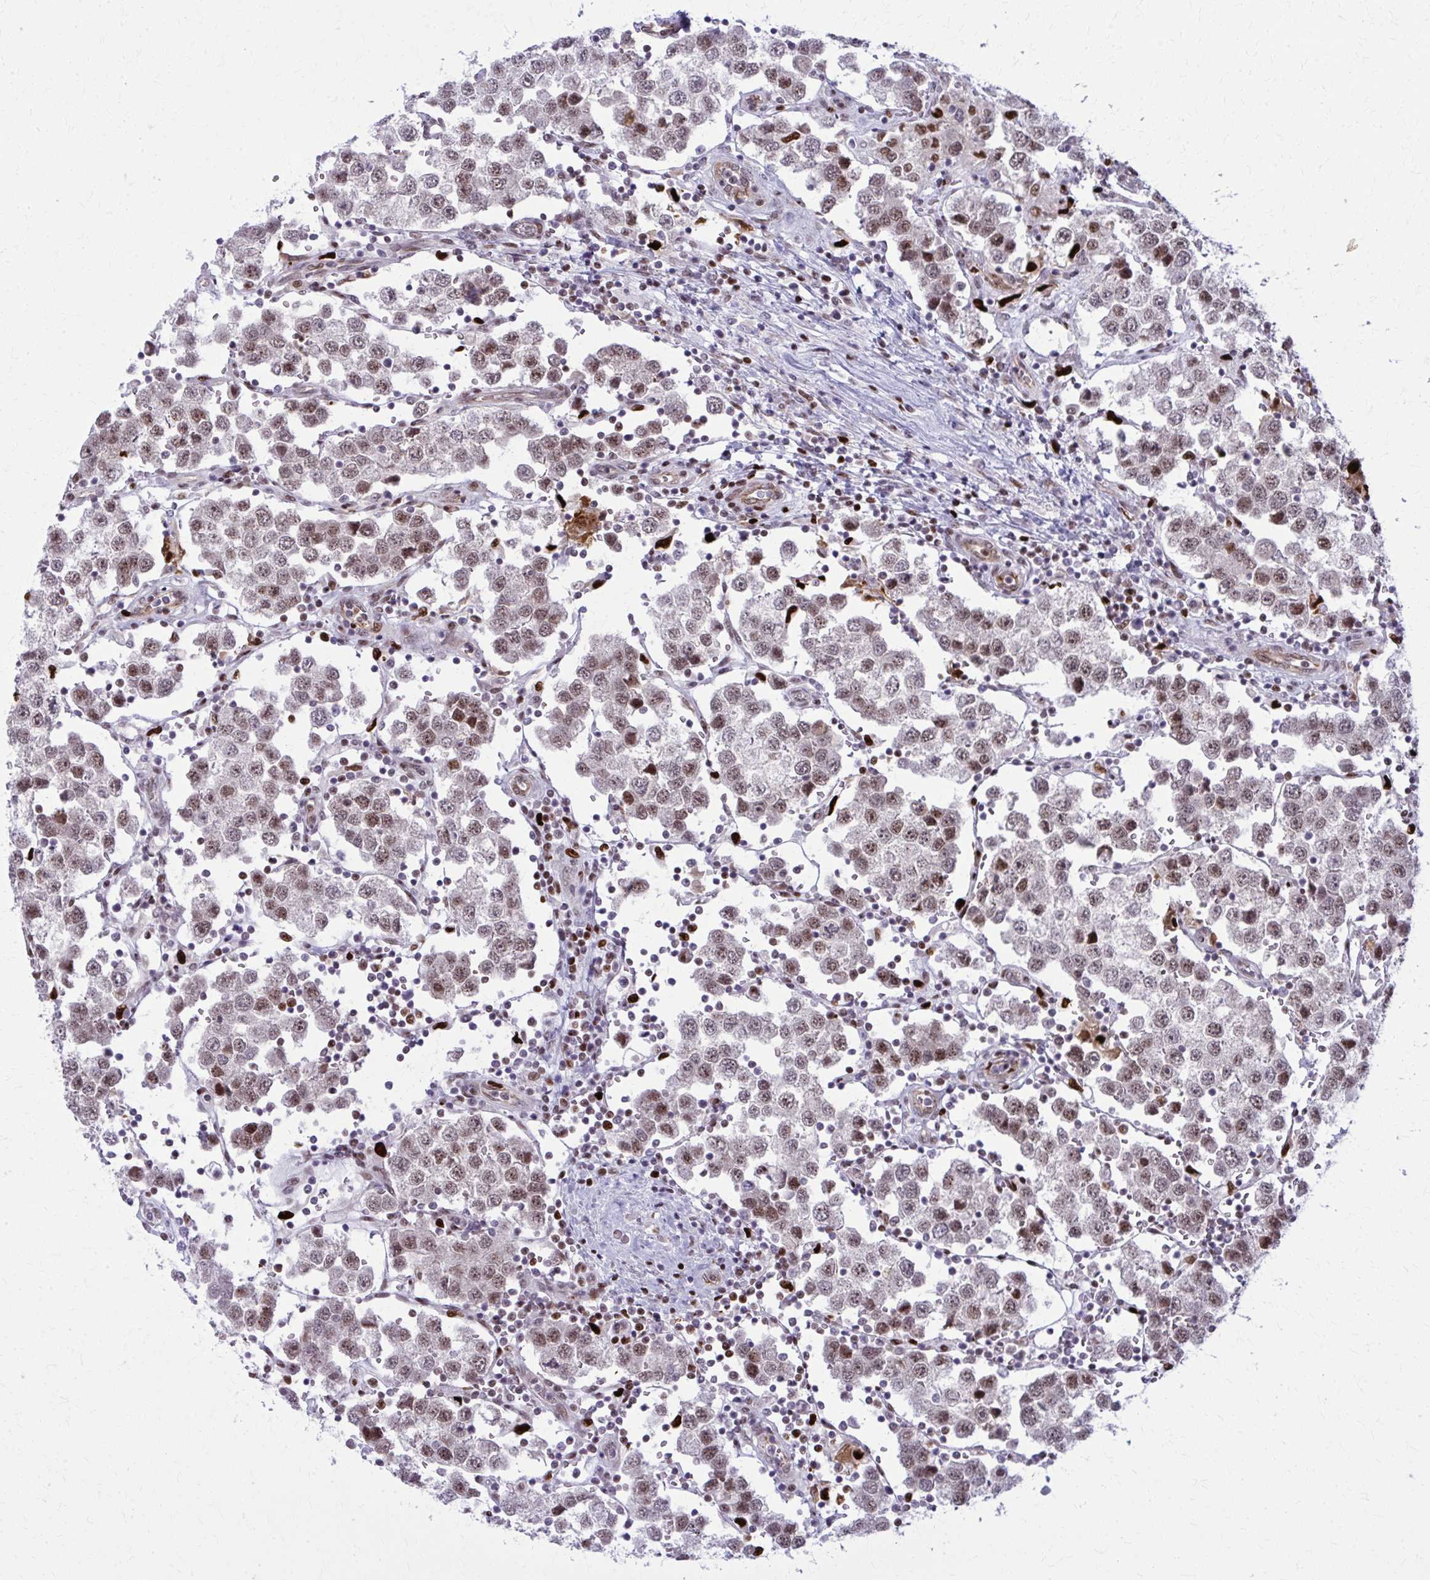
{"staining": {"intensity": "moderate", "quantity": ">75%", "location": "nuclear"}, "tissue": "testis cancer", "cell_type": "Tumor cells", "image_type": "cancer", "snomed": [{"axis": "morphology", "description": "Seminoma, NOS"}, {"axis": "topography", "description": "Testis"}], "caption": "About >75% of tumor cells in seminoma (testis) exhibit moderate nuclear protein staining as visualized by brown immunohistochemical staining.", "gene": "ZNF559", "patient": {"sex": "male", "age": 37}}